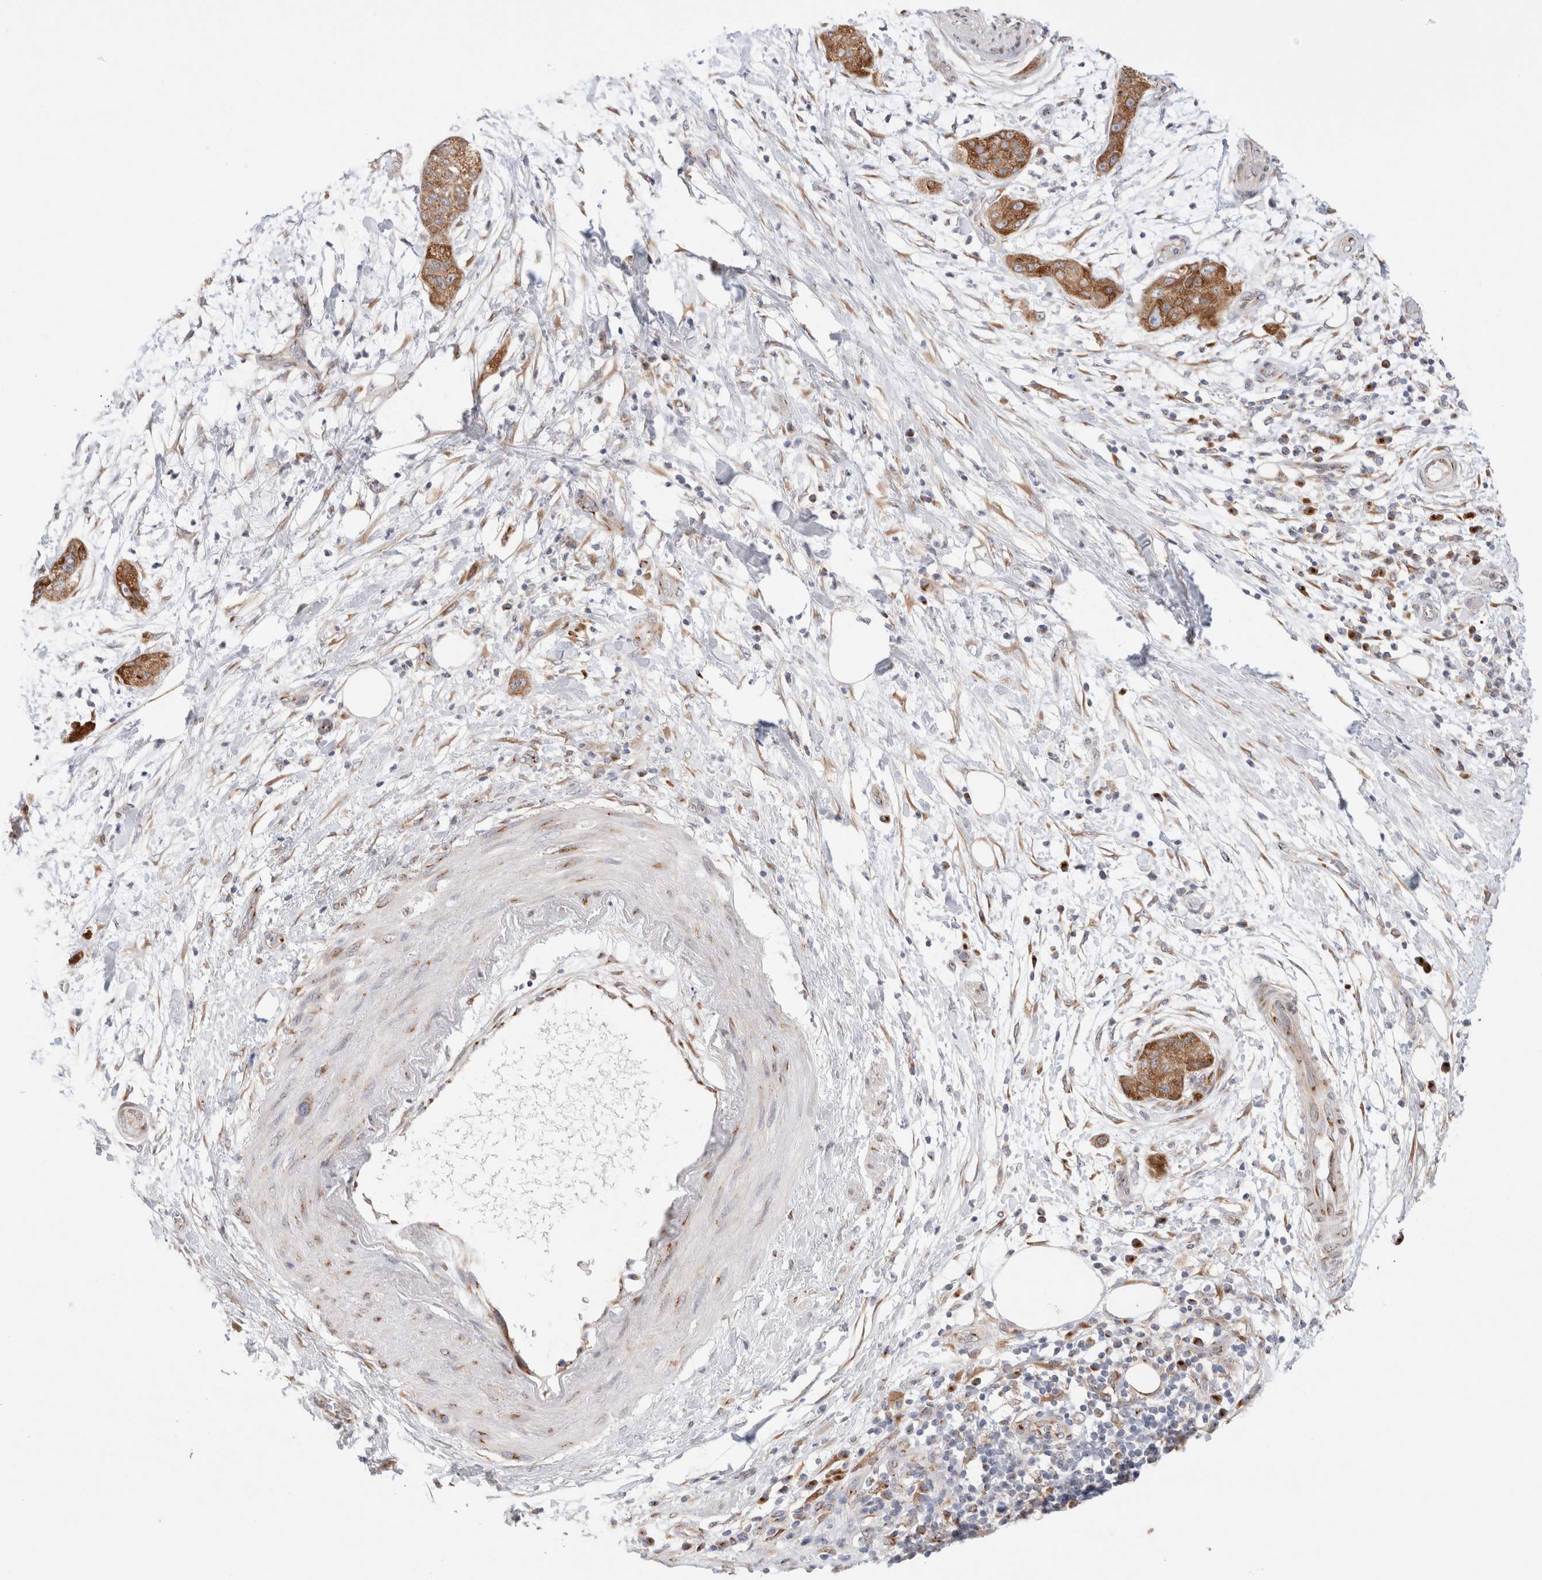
{"staining": {"intensity": "moderate", "quantity": ">75%", "location": "cytoplasmic/membranous"}, "tissue": "pancreatic cancer", "cell_type": "Tumor cells", "image_type": "cancer", "snomed": [{"axis": "morphology", "description": "Adenocarcinoma, NOS"}, {"axis": "topography", "description": "Pancreas"}], "caption": "Protein staining of pancreatic cancer tissue demonstrates moderate cytoplasmic/membranous staining in about >75% of tumor cells.", "gene": "LMAN2L", "patient": {"sex": "female", "age": 78}}